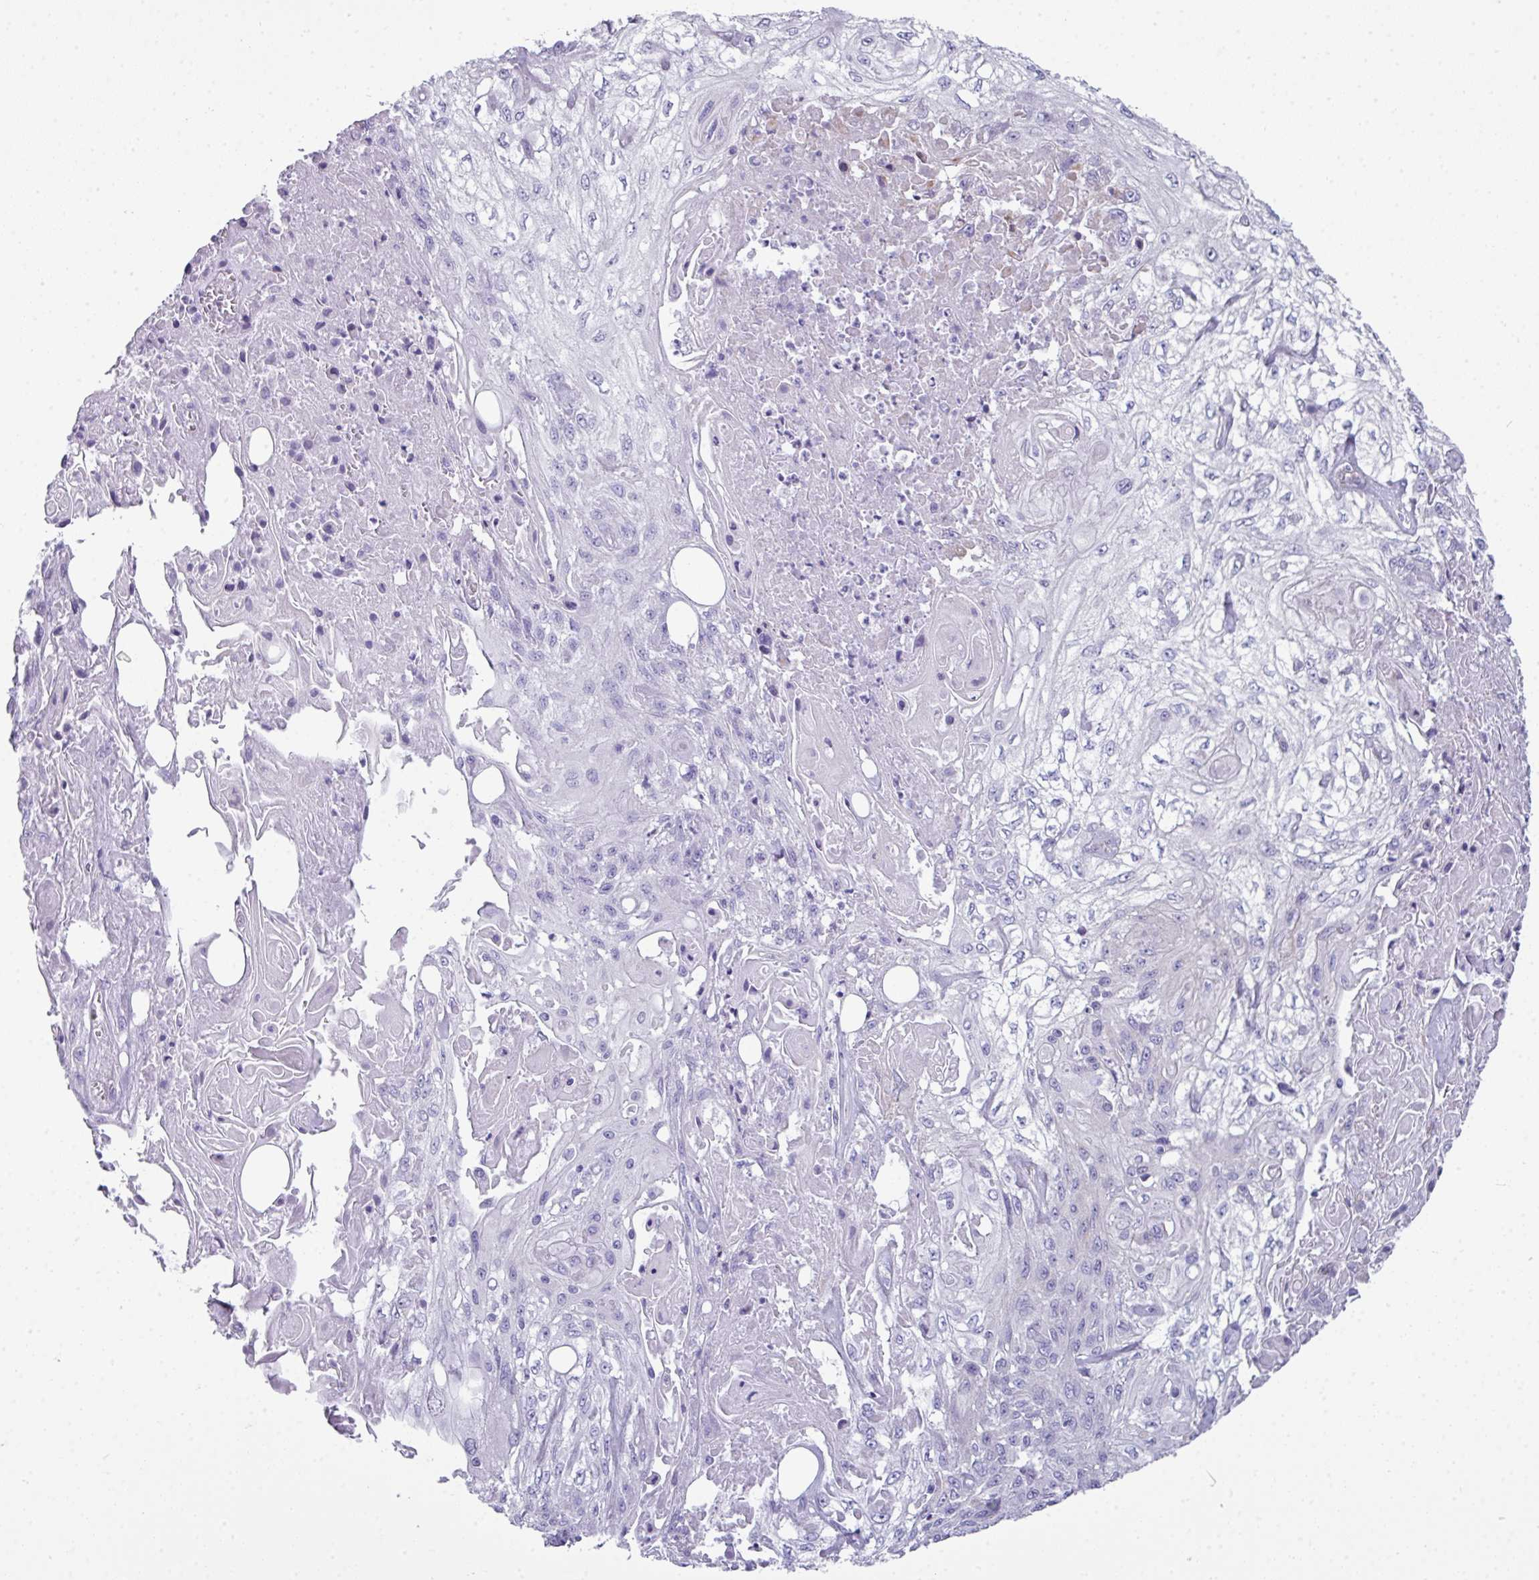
{"staining": {"intensity": "negative", "quantity": "none", "location": "none"}, "tissue": "skin cancer", "cell_type": "Tumor cells", "image_type": "cancer", "snomed": [{"axis": "morphology", "description": "Squamous cell carcinoma, NOS"}, {"axis": "morphology", "description": "Squamous cell carcinoma, metastatic, NOS"}, {"axis": "topography", "description": "Skin"}, {"axis": "topography", "description": "Lymph node"}], "caption": "A high-resolution micrograph shows immunohistochemistry (IHC) staining of skin cancer, which reveals no significant expression in tumor cells.", "gene": "ABCC5", "patient": {"sex": "male", "age": 75}}